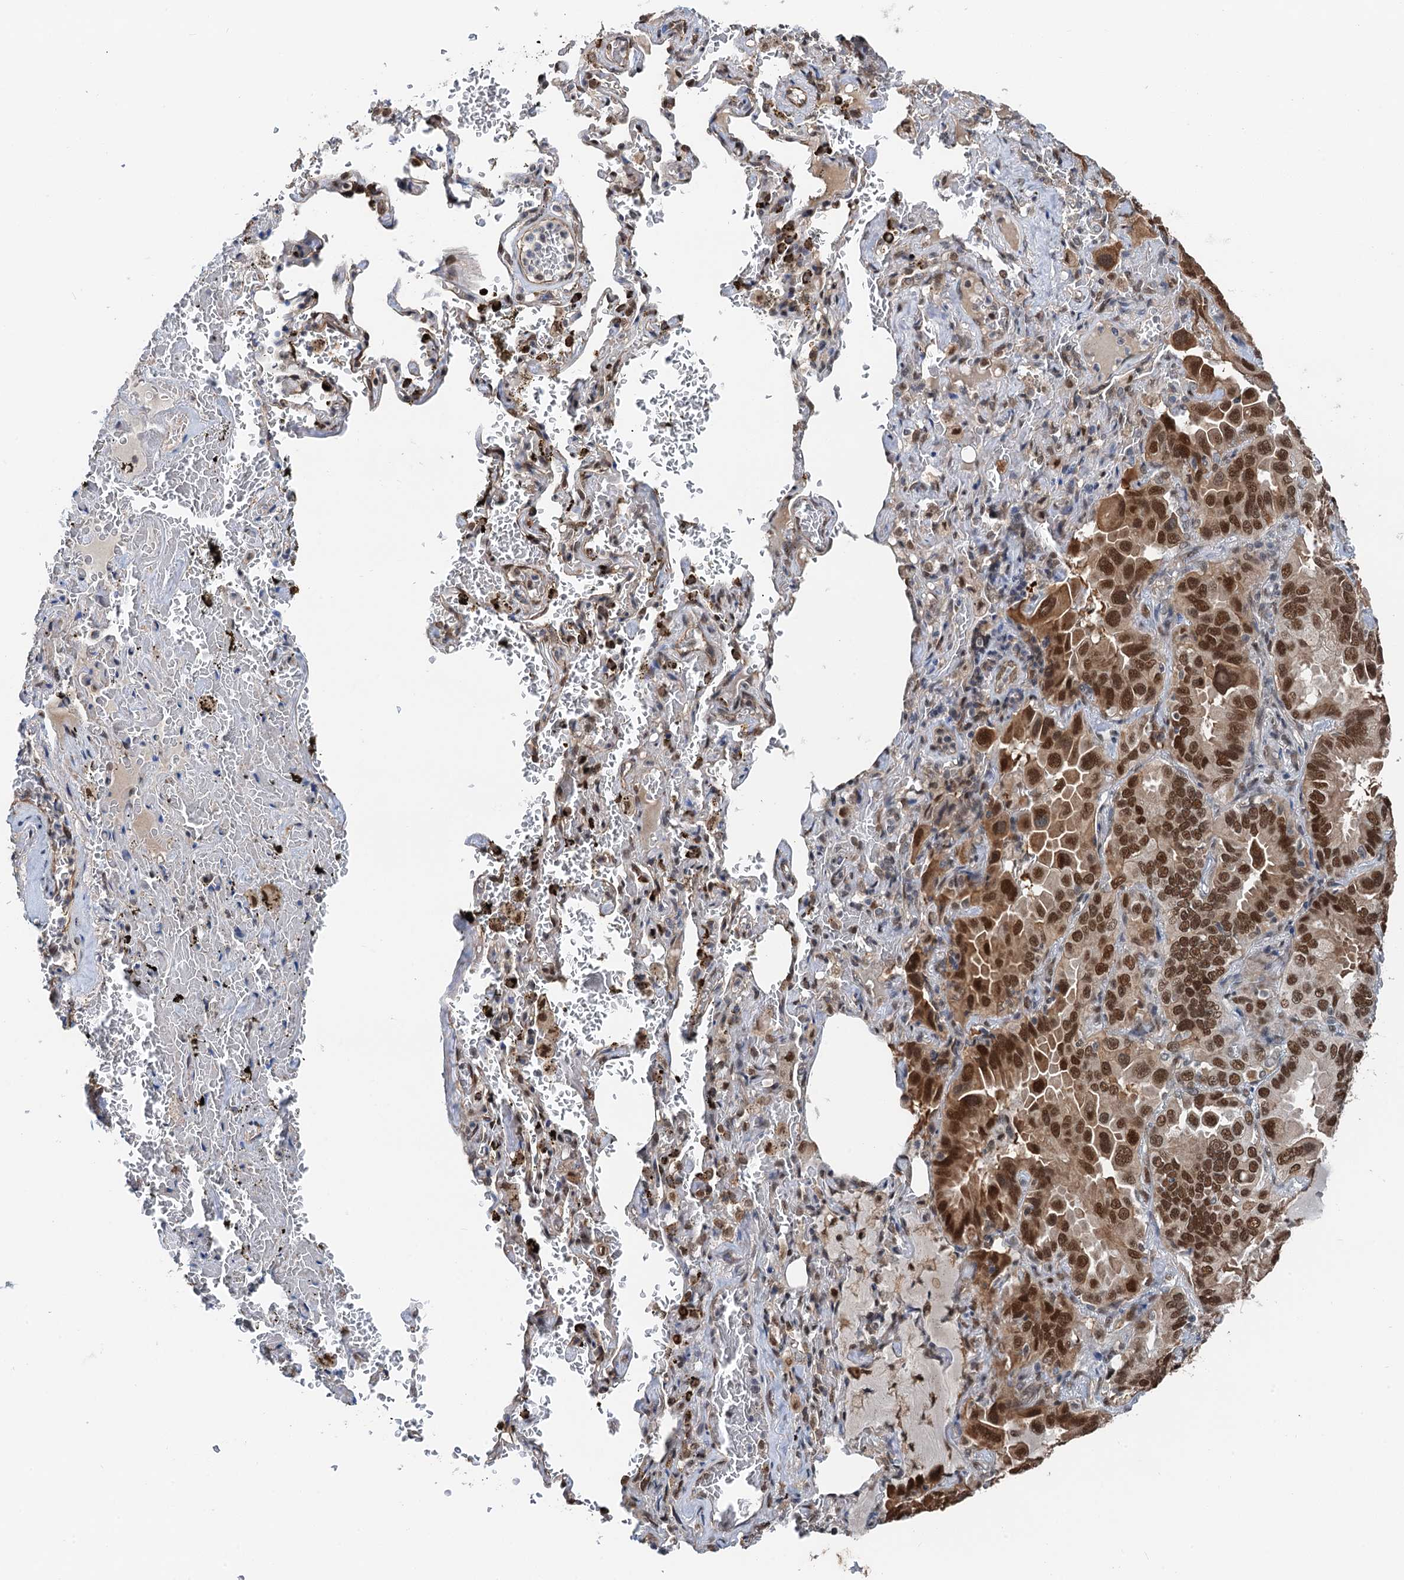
{"staining": {"intensity": "strong", "quantity": ">75%", "location": "nuclear"}, "tissue": "lung cancer", "cell_type": "Tumor cells", "image_type": "cancer", "snomed": [{"axis": "morphology", "description": "Adenocarcinoma, NOS"}, {"axis": "topography", "description": "Lung"}], "caption": "Immunohistochemical staining of adenocarcinoma (lung) reveals high levels of strong nuclear protein positivity in approximately >75% of tumor cells.", "gene": "CFDP1", "patient": {"sex": "male", "age": 64}}